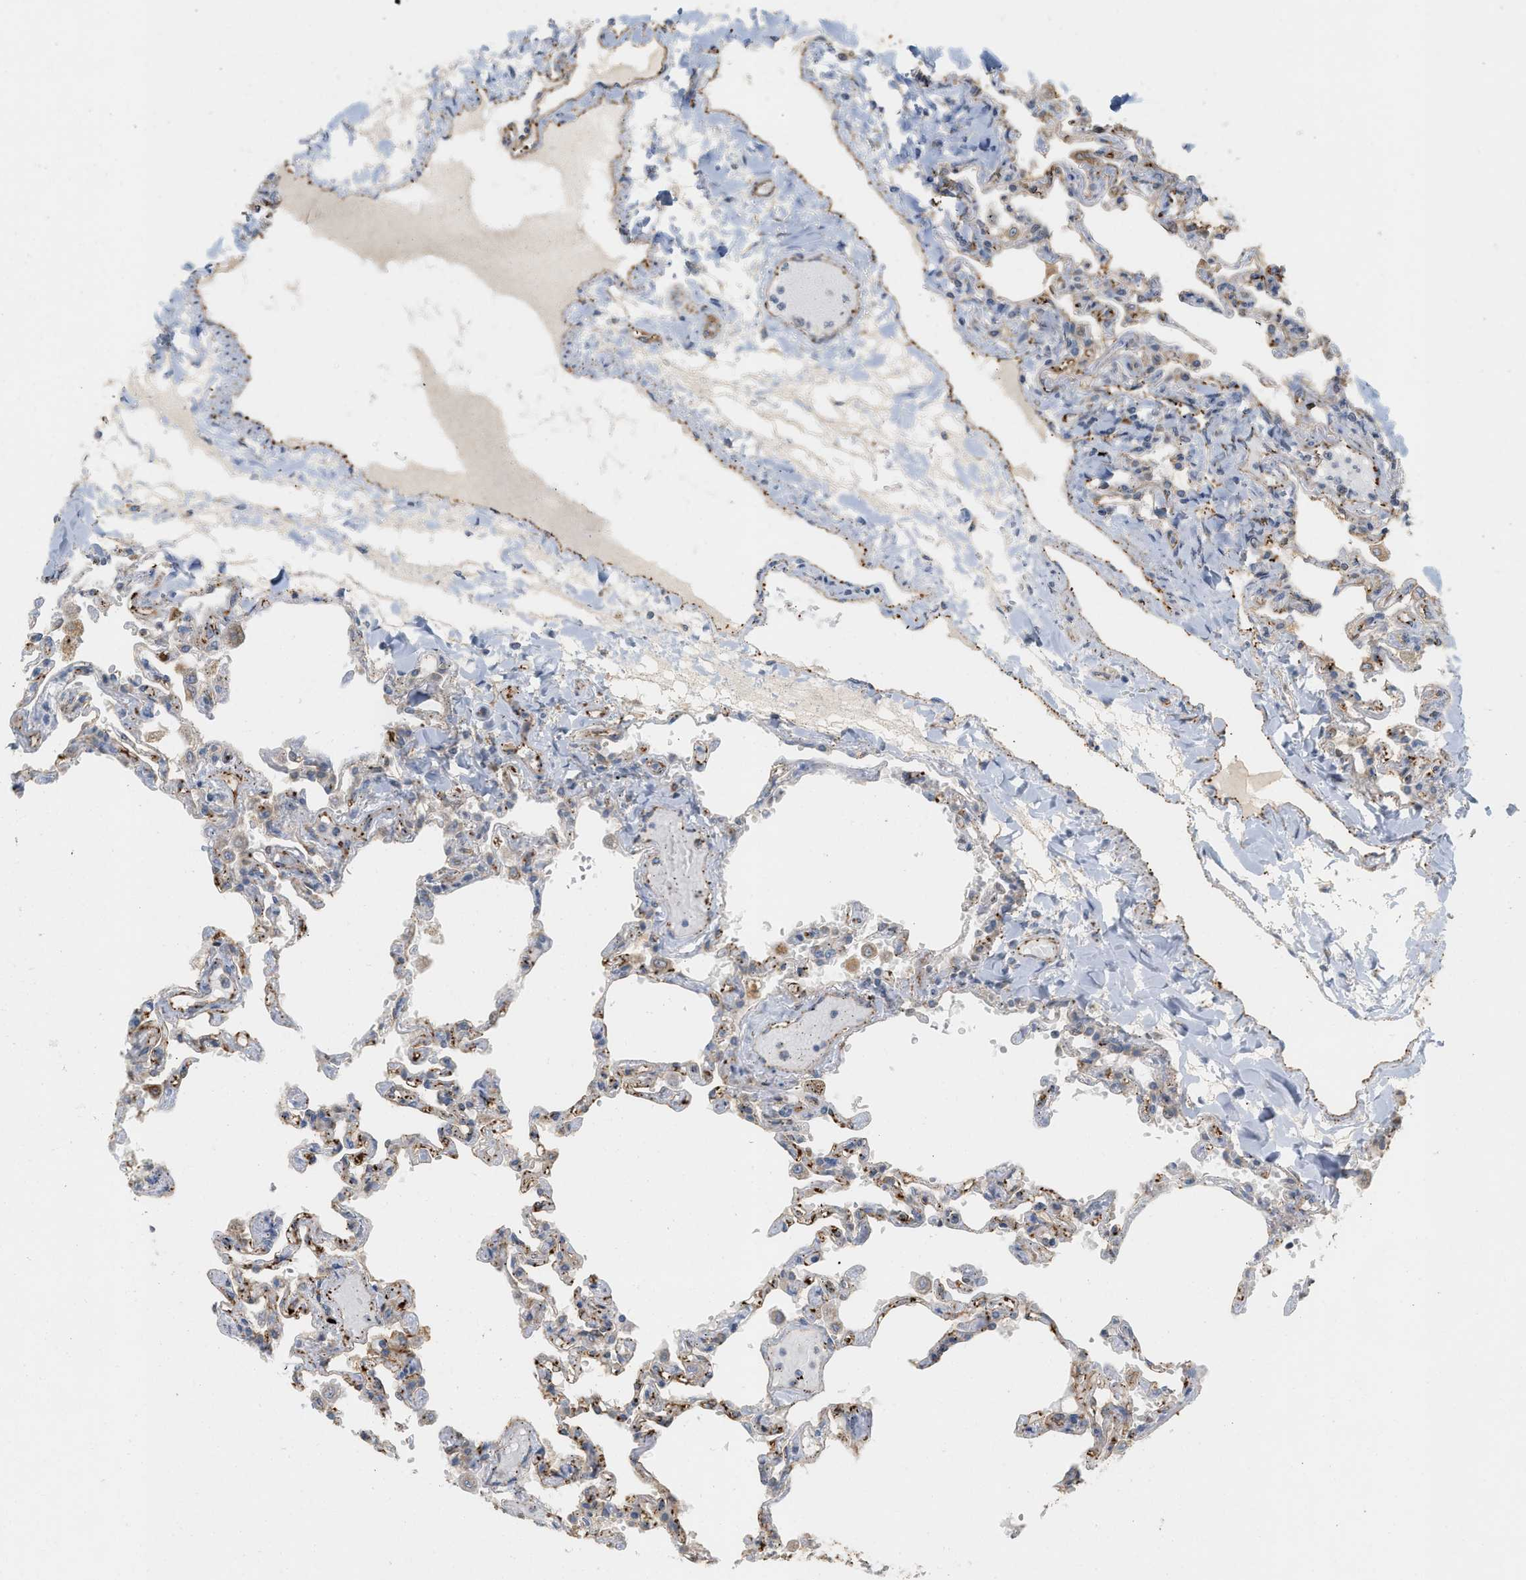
{"staining": {"intensity": "moderate", "quantity": ">75%", "location": "cytoplasmic/membranous"}, "tissue": "lung", "cell_type": "Alveolar cells", "image_type": "normal", "snomed": [{"axis": "morphology", "description": "Normal tissue, NOS"}, {"axis": "topography", "description": "Lung"}], "caption": "DAB (3,3'-diaminobenzidine) immunohistochemical staining of unremarkable human lung reveals moderate cytoplasmic/membranous protein positivity in about >75% of alveolar cells. Nuclei are stained in blue.", "gene": "SVOP", "patient": {"sex": "male", "age": 21}}